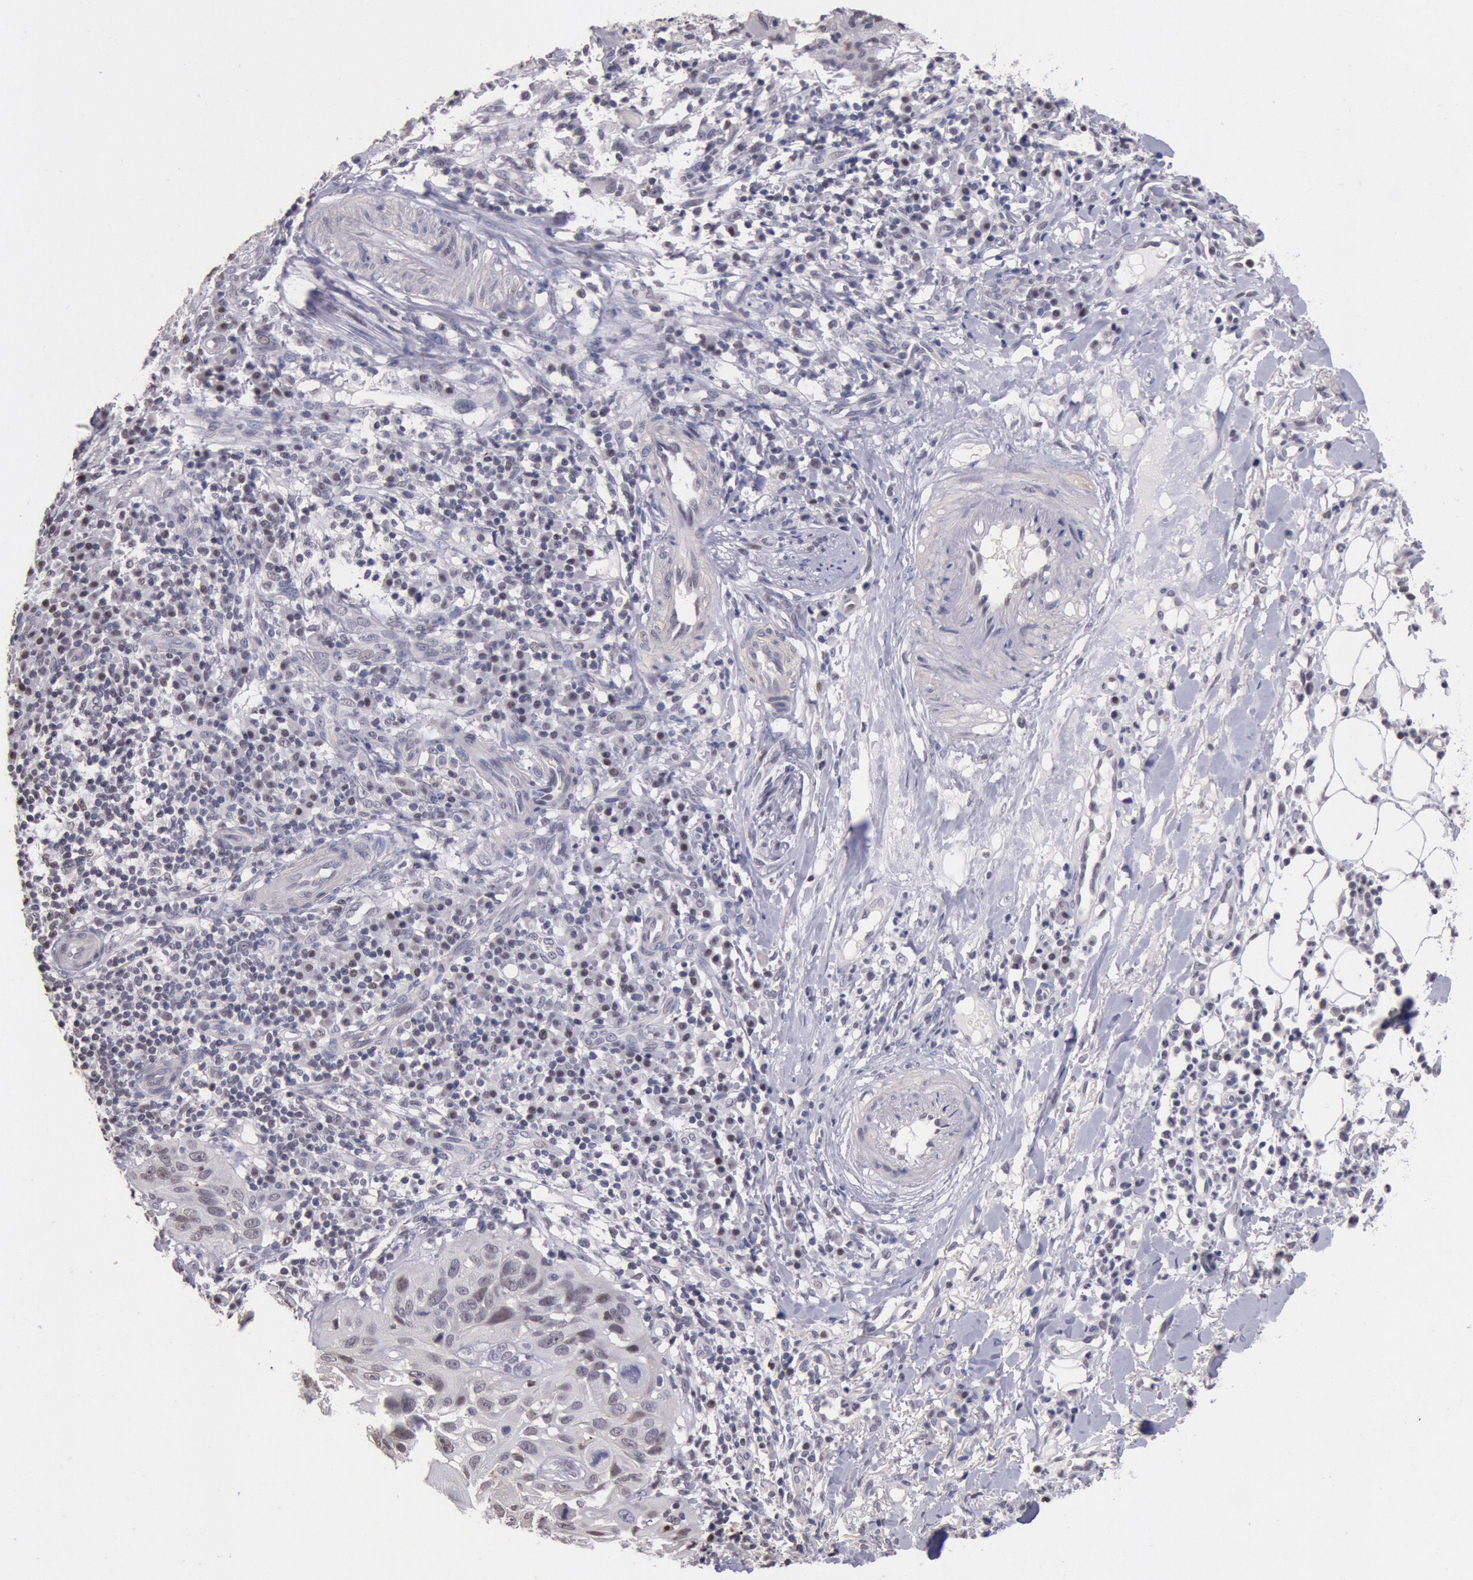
{"staining": {"intensity": "weak", "quantity": "25%-75%", "location": "nuclear"}, "tissue": "skin cancer", "cell_type": "Tumor cells", "image_type": "cancer", "snomed": [{"axis": "morphology", "description": "Squamous cell carcinoma, NOS"}, {"axis": "topography", "description": "Skin"}], "caption": "This is a micrograph of IHC staining of skin cancer, which shows weak staining in the nuclear of tumor cells.", "gene": "MYH7", "patient": {"sex": "female", "age": 89}}